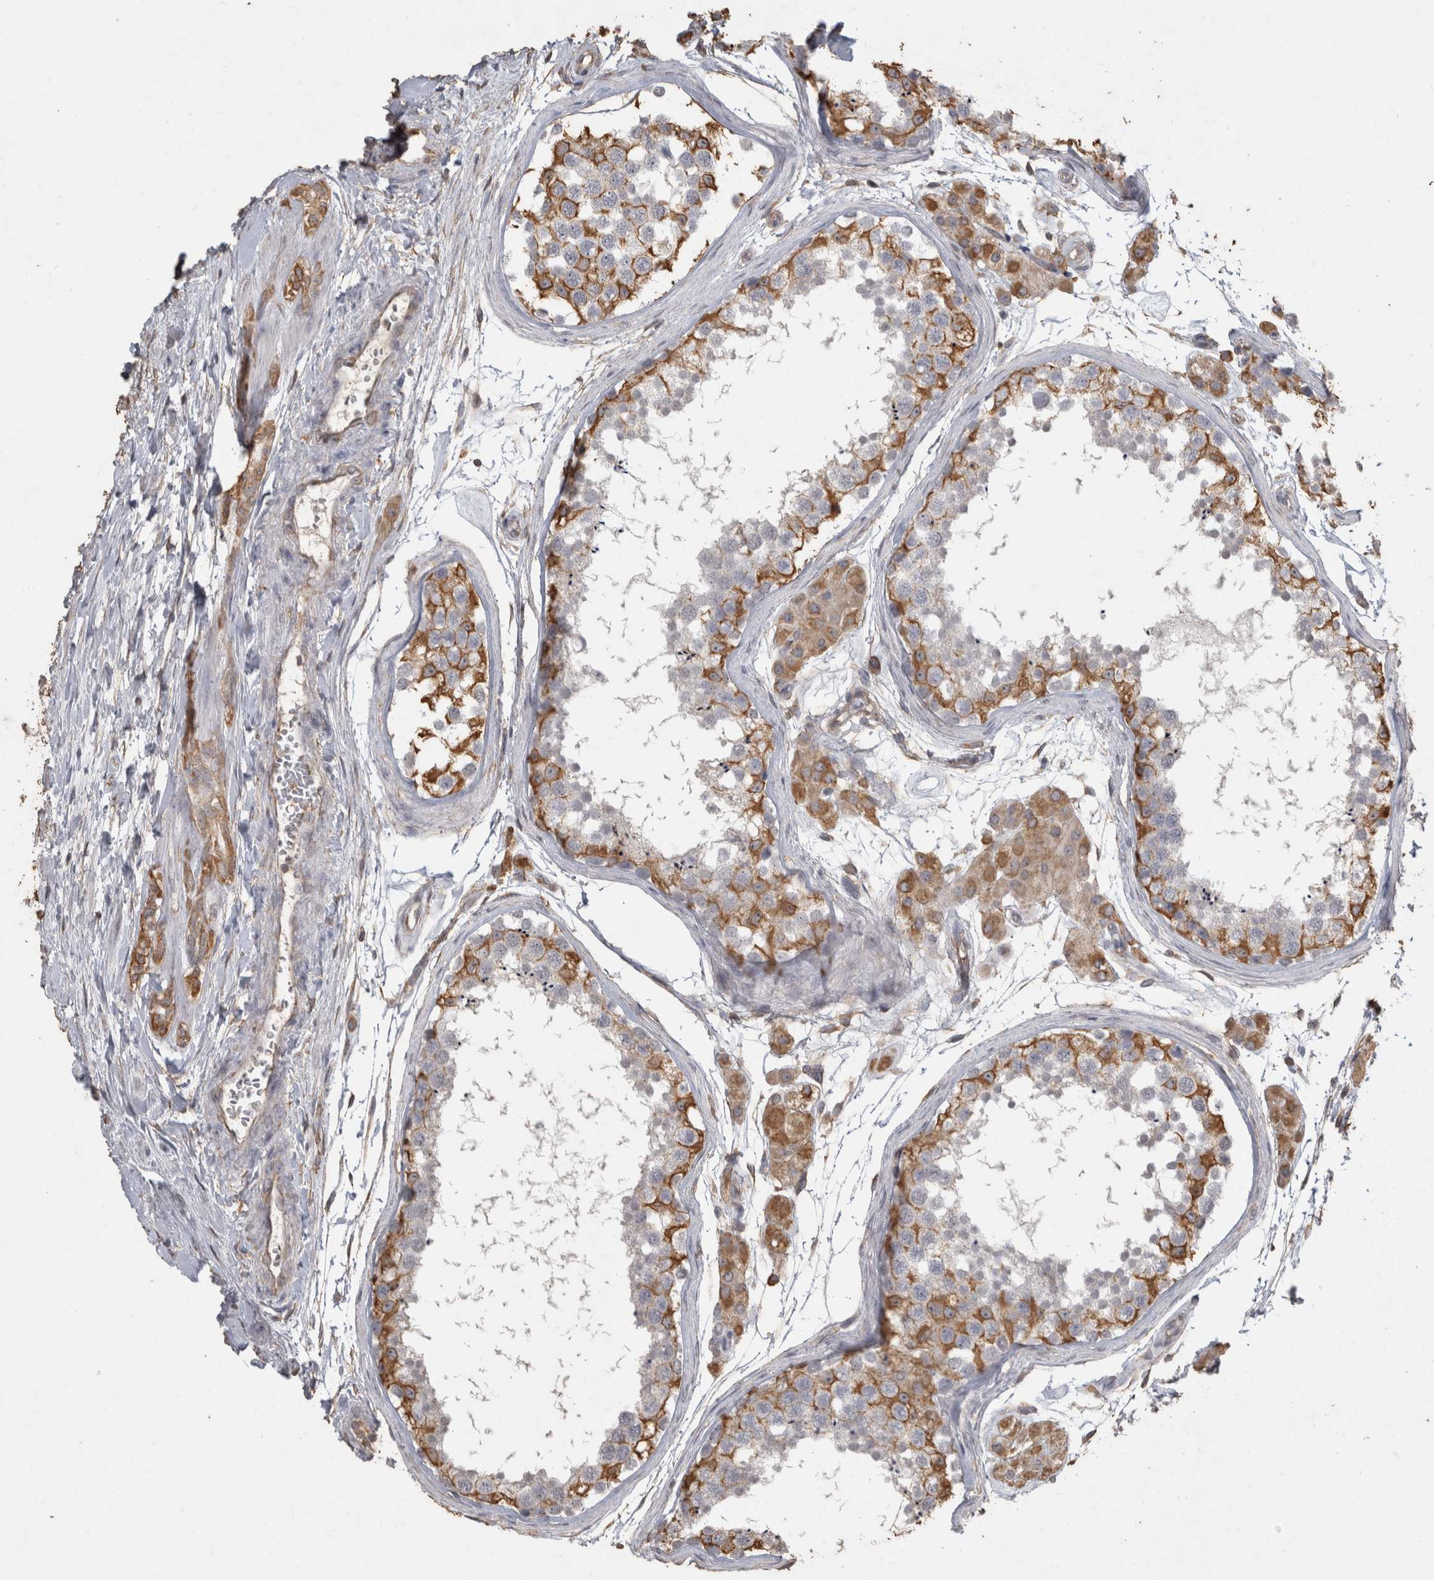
{"staining": {"intensity": "moderate", "quantity": "25%-75%", "location": "cytoplasmic/membranous"}, "tissue": "testis", "cell_type": "Cells in seminiferous ducts", "image_type": "normal", "snomed": [{"axis": "morphology", "description": "Normal tissue, NOS"}, {"axis": "topography", "description": "Testis"}], "caption": "The micrograph displays immunohistochemical staining of normal testis. There is moderate cytoplasmic/membranous positivity is seen in approximately 25%-75% of cells in seminiferous ducts. Using DAB (3,3'-diaminobenzidine) (brown) and hematoxylin (blue) stains, captured at high magnification using brightfield microscopy.", "gene": "REPS2", "patient": {"sex": "male", "age": 56}}